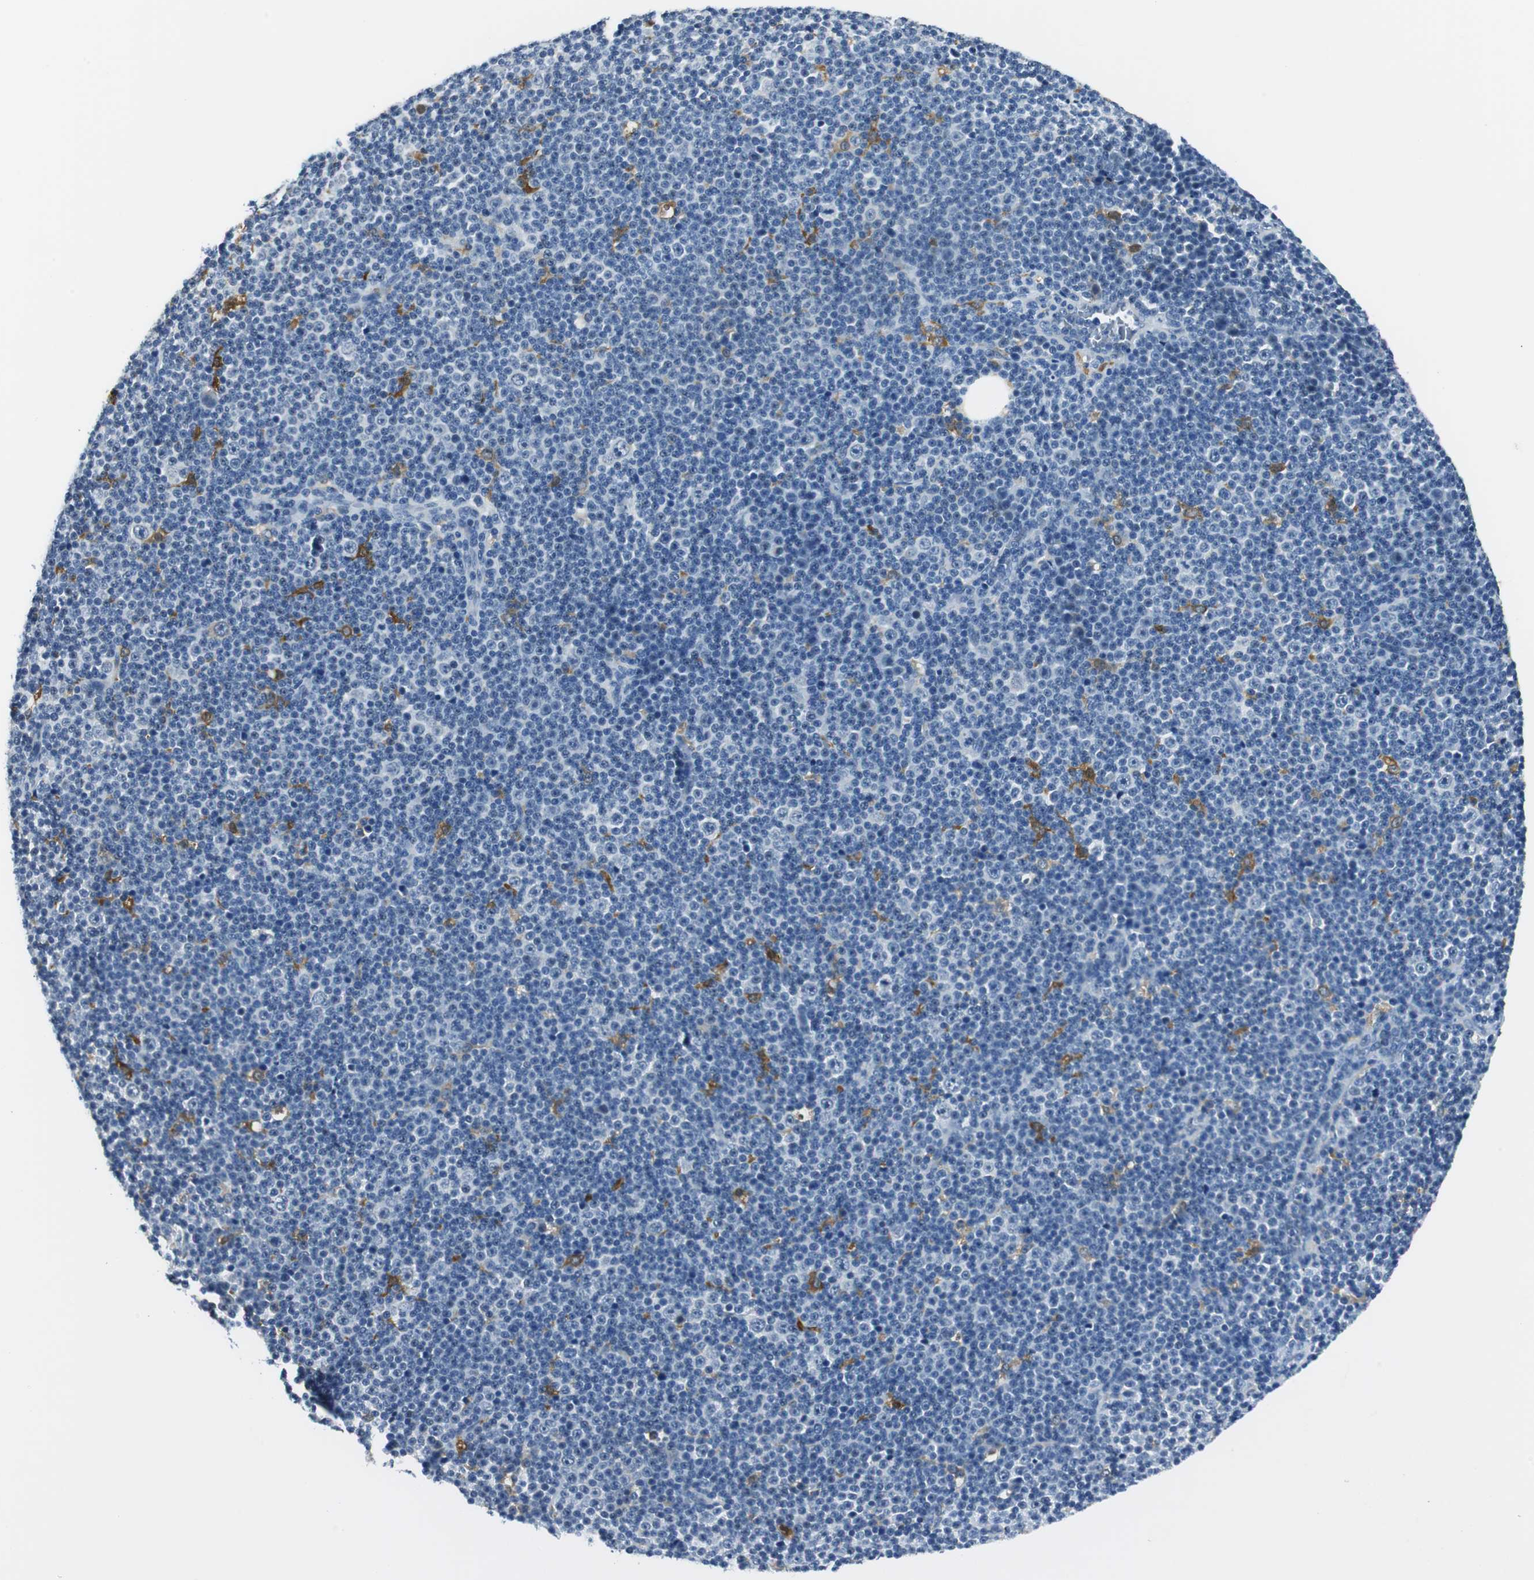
{"staining": {"intensity": "negative", "quantity": "none", "location": "none"}, "tissue": "lymphoma", "cell_type": "Tumor cells", "image_type": "cancer", "snomed": [{"axis": "morphology", "description": "Malignant lymphoma, non-Hodgkin's type, Low grade"}, {"axis": "topography", "description": "Lymph node"}], "caption": "Immunohistochemistry of human lymphoma shows no staining in tumor cells.", "gene": "ME1", "patient": {"sex": "female", "age": 67}}